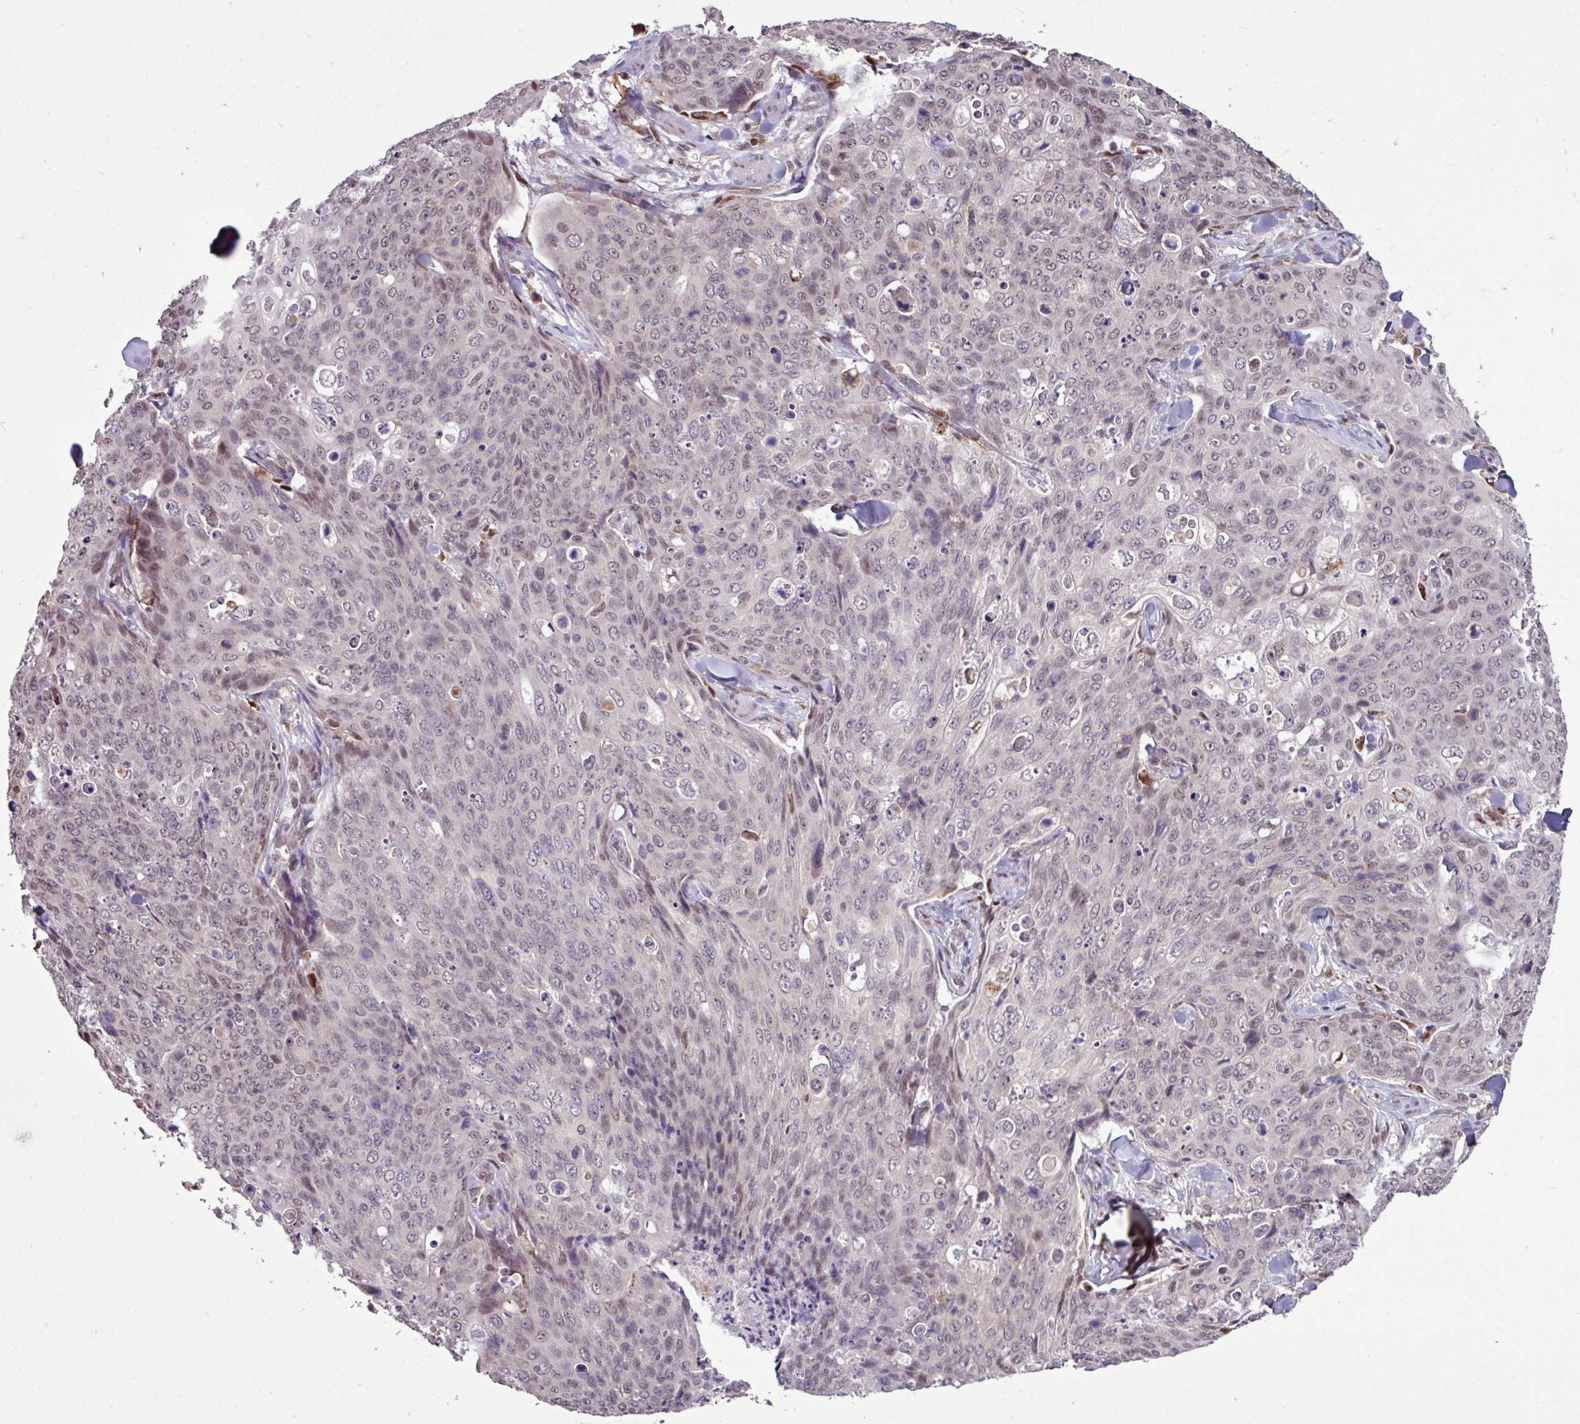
{"staining": {"intensity": "weak", "quantity": "<25%", "location": "nuclear"}, "tissue": "skin cancer", "cell_type": "Tumor cells", "image_type": "cancer", "snomed": [{"axis": "morphology", "description": "Squamous cell carcinoma, NOS"}, {"axis": "topography", "description": "Skin"}, {"axis": "topography", "description": "Vulva"}], "caption": "Immunohistochemical staining of human squamous cell carcinoma (skin) shows no significant positivity in tumor cells.", "gene": "SKIC2", "patient": {"sex": "female", "age": 85}}